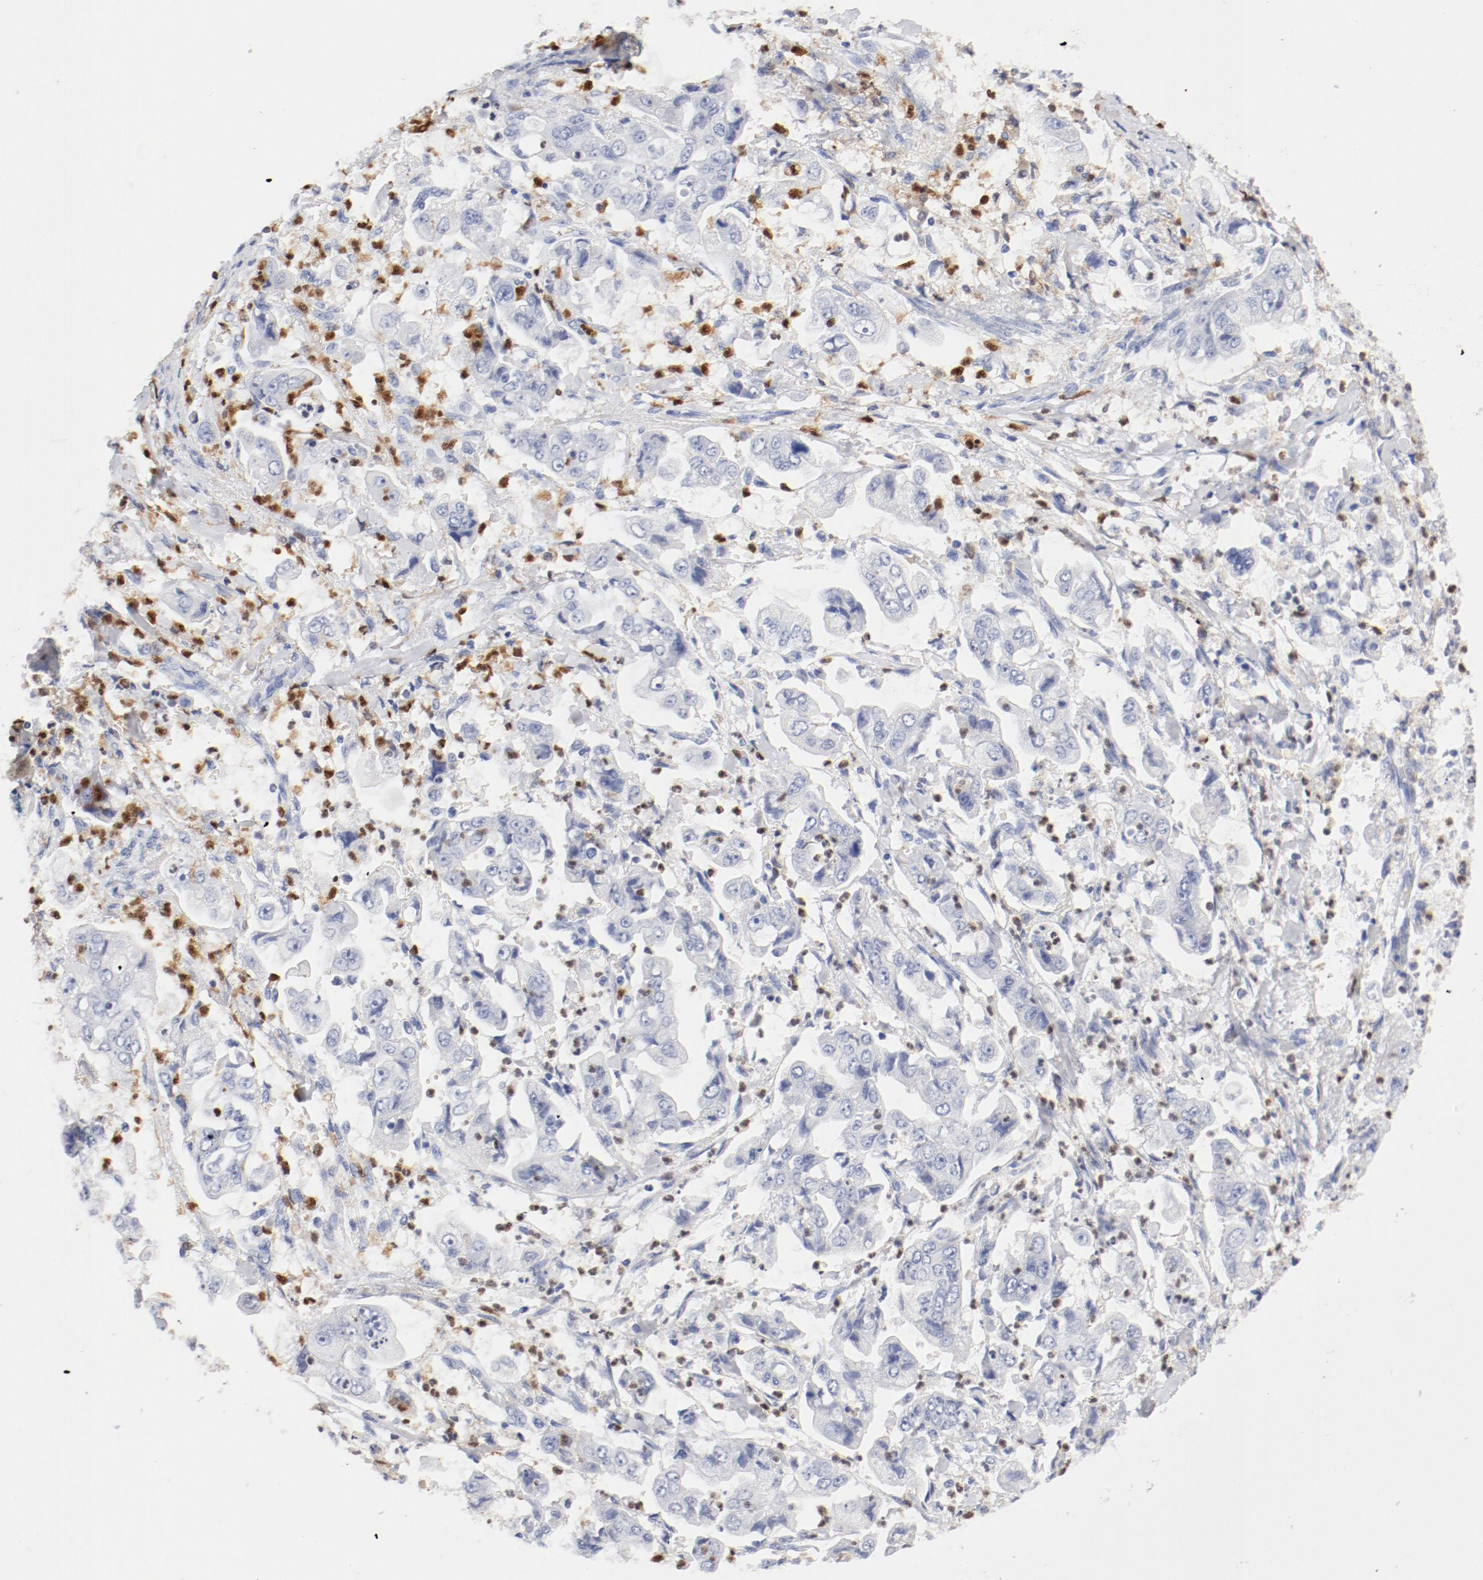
{"staining": {"intensity": "negative", "quantity": "none", "location": "none"}, "tissue": "stomach cancer", "cell_type": "Tumor cells", "image_type": "cancer", "snomed": [{"axis": "morphology", "description": "Adenocarcinoma, NOS"}, {"axis": "topography", "description": "Stomach"}], "caption": "This is an immunohistochemistry image of stomach cancer (adenocarcinoma). There is no expression in tumor cells.", "gene": "NCF1", "patient": {"sex": "male", "age": 62}}